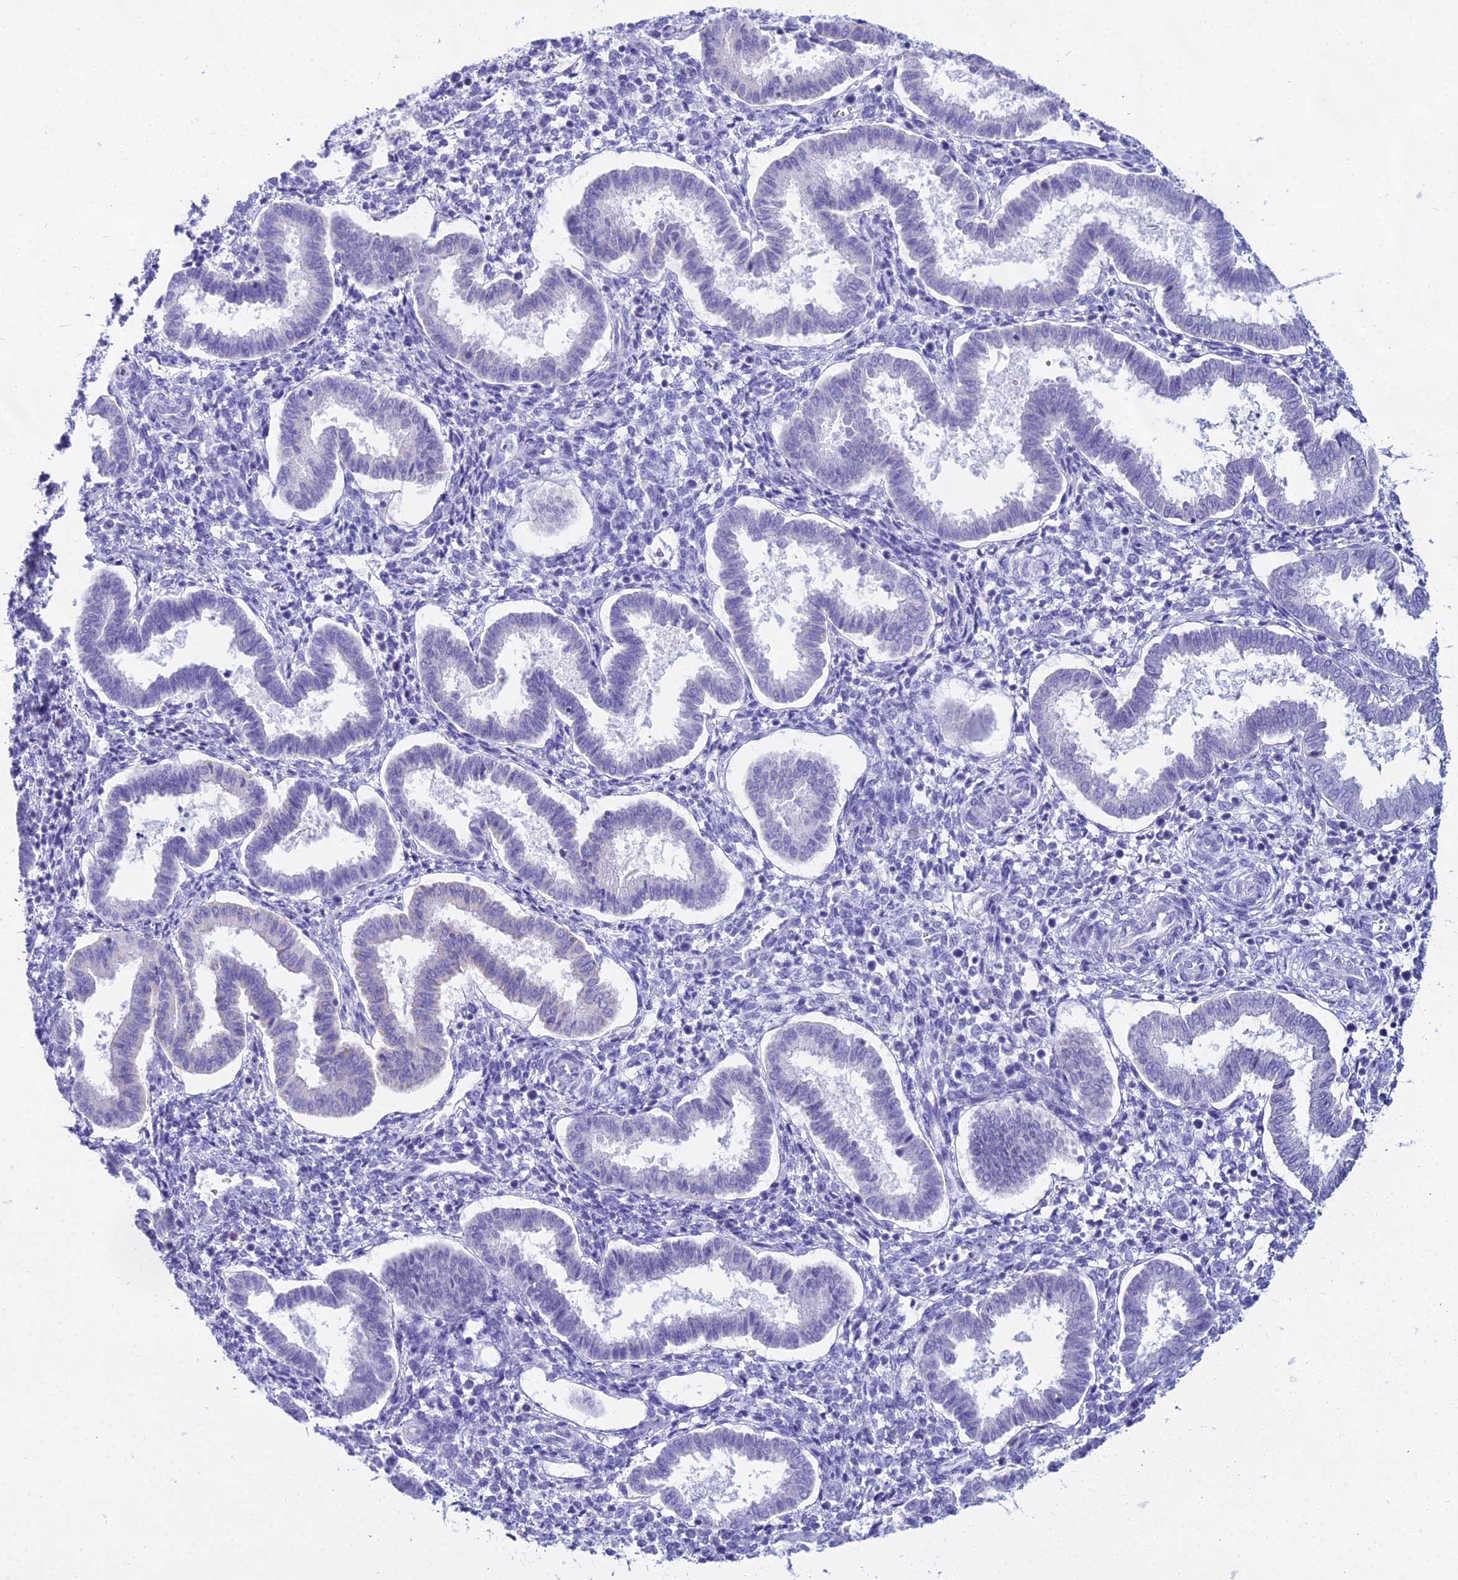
{"staining": {"intensity": "negative", "quantity": "none", "location": "none"}, "tissue": "endometrium", "cell_type": "Cells in endometrial stroma", "image_type": "normal", "snomed": [{"axis": "morphology", "description": "Normal tissue, NOS"}, {"axis": "topography", "description": "Endometrium"}], "caption": "The photomicrograph reveals no significant staining in cells in endometrial stroma of endometrium.", "gene": "CGB1", "patient": {"sex": "female", "age": 24}}